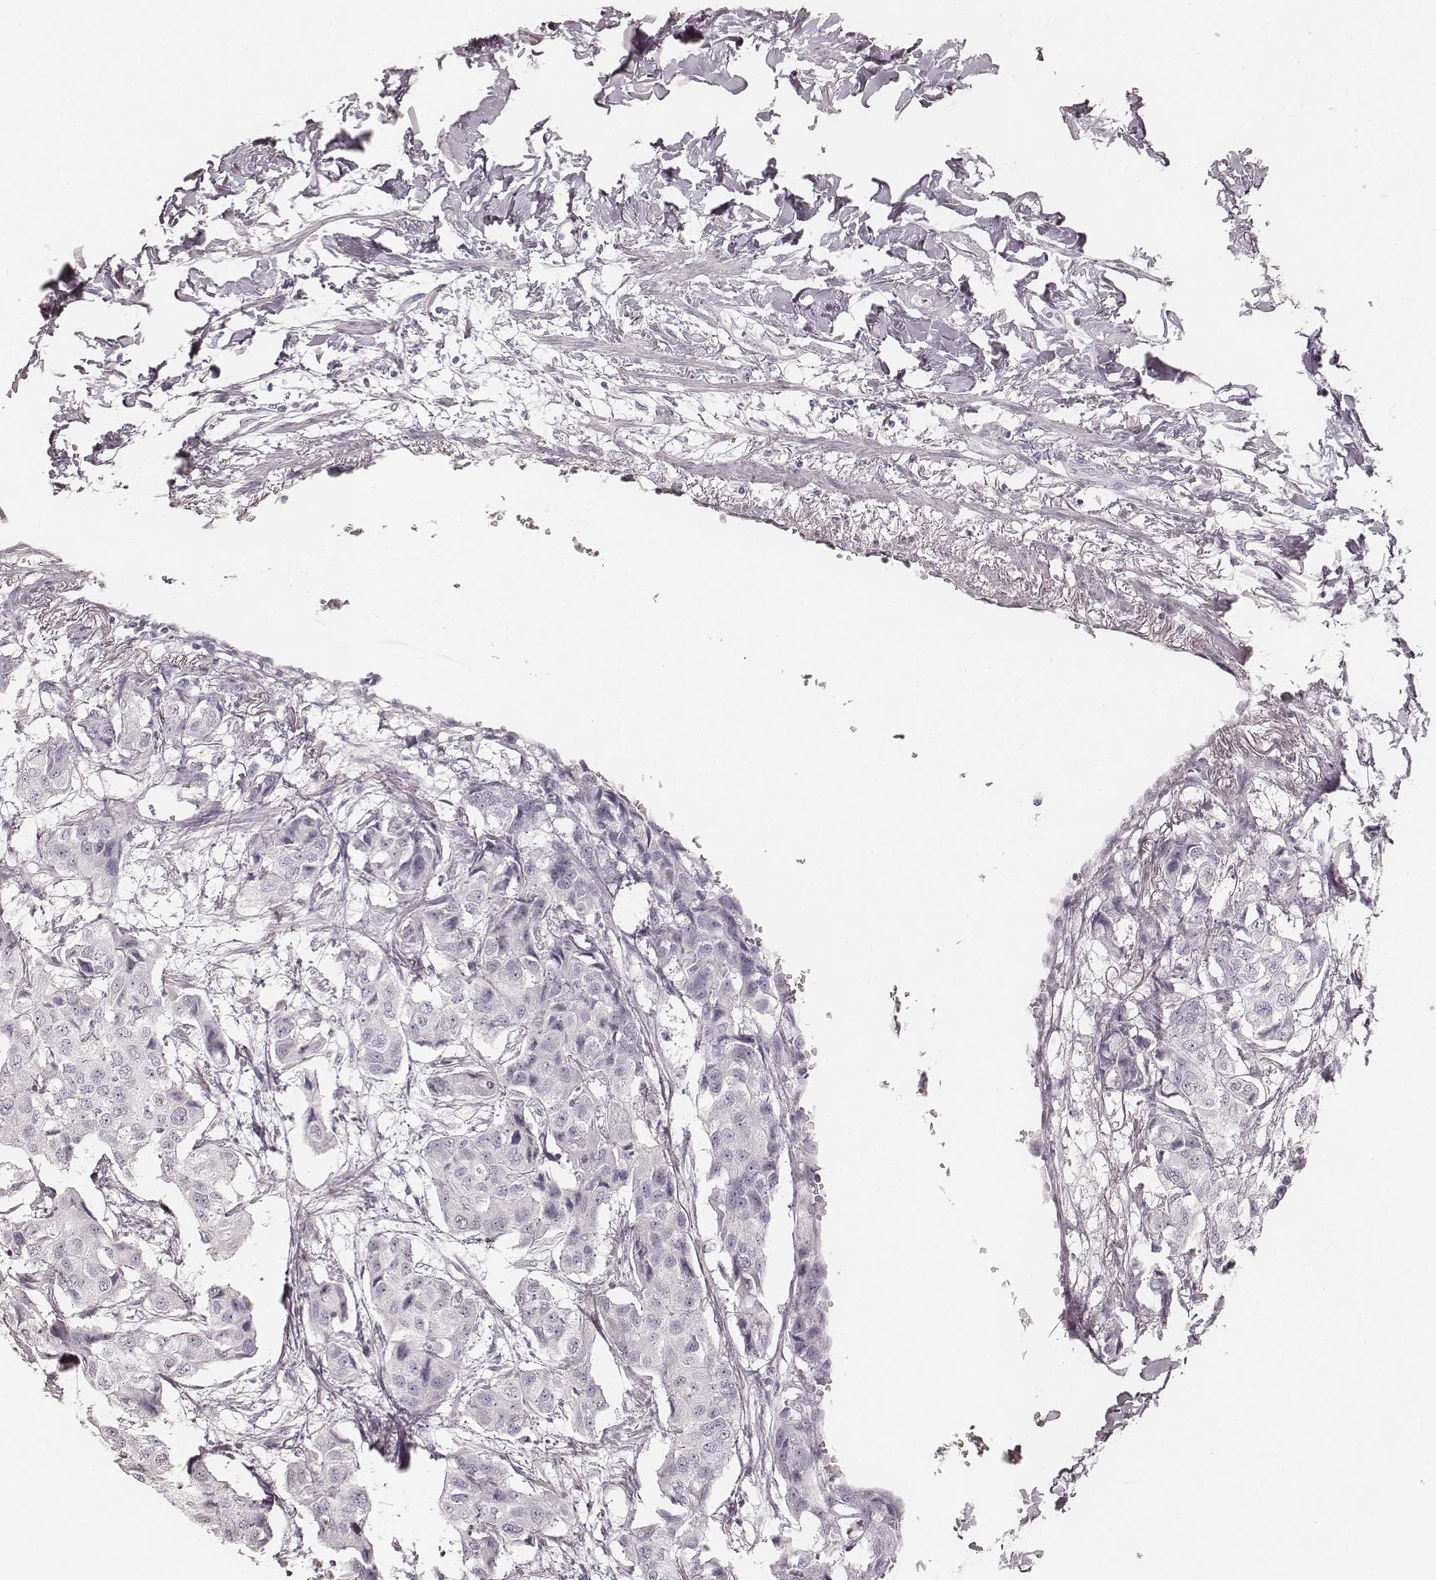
{"staining": {"intensity": "negative", "quantity": "none", "location": "none"}, "tissue": "breast cancer", "cell_type": "Tumor cells", "image_type": "cancer", "snomed": [{"axis": "morphology", "description": "Duct carcinoma"}, {"axis": "topography", "description": "Breast"}], "caption": "DAB immunohistochemical staining of breast cancer (invasive ductal carcinoma) exhibits no significant expression in tumor cells.", "gene": "KRT26", "patient": {"sex": "female", "age": 80}}